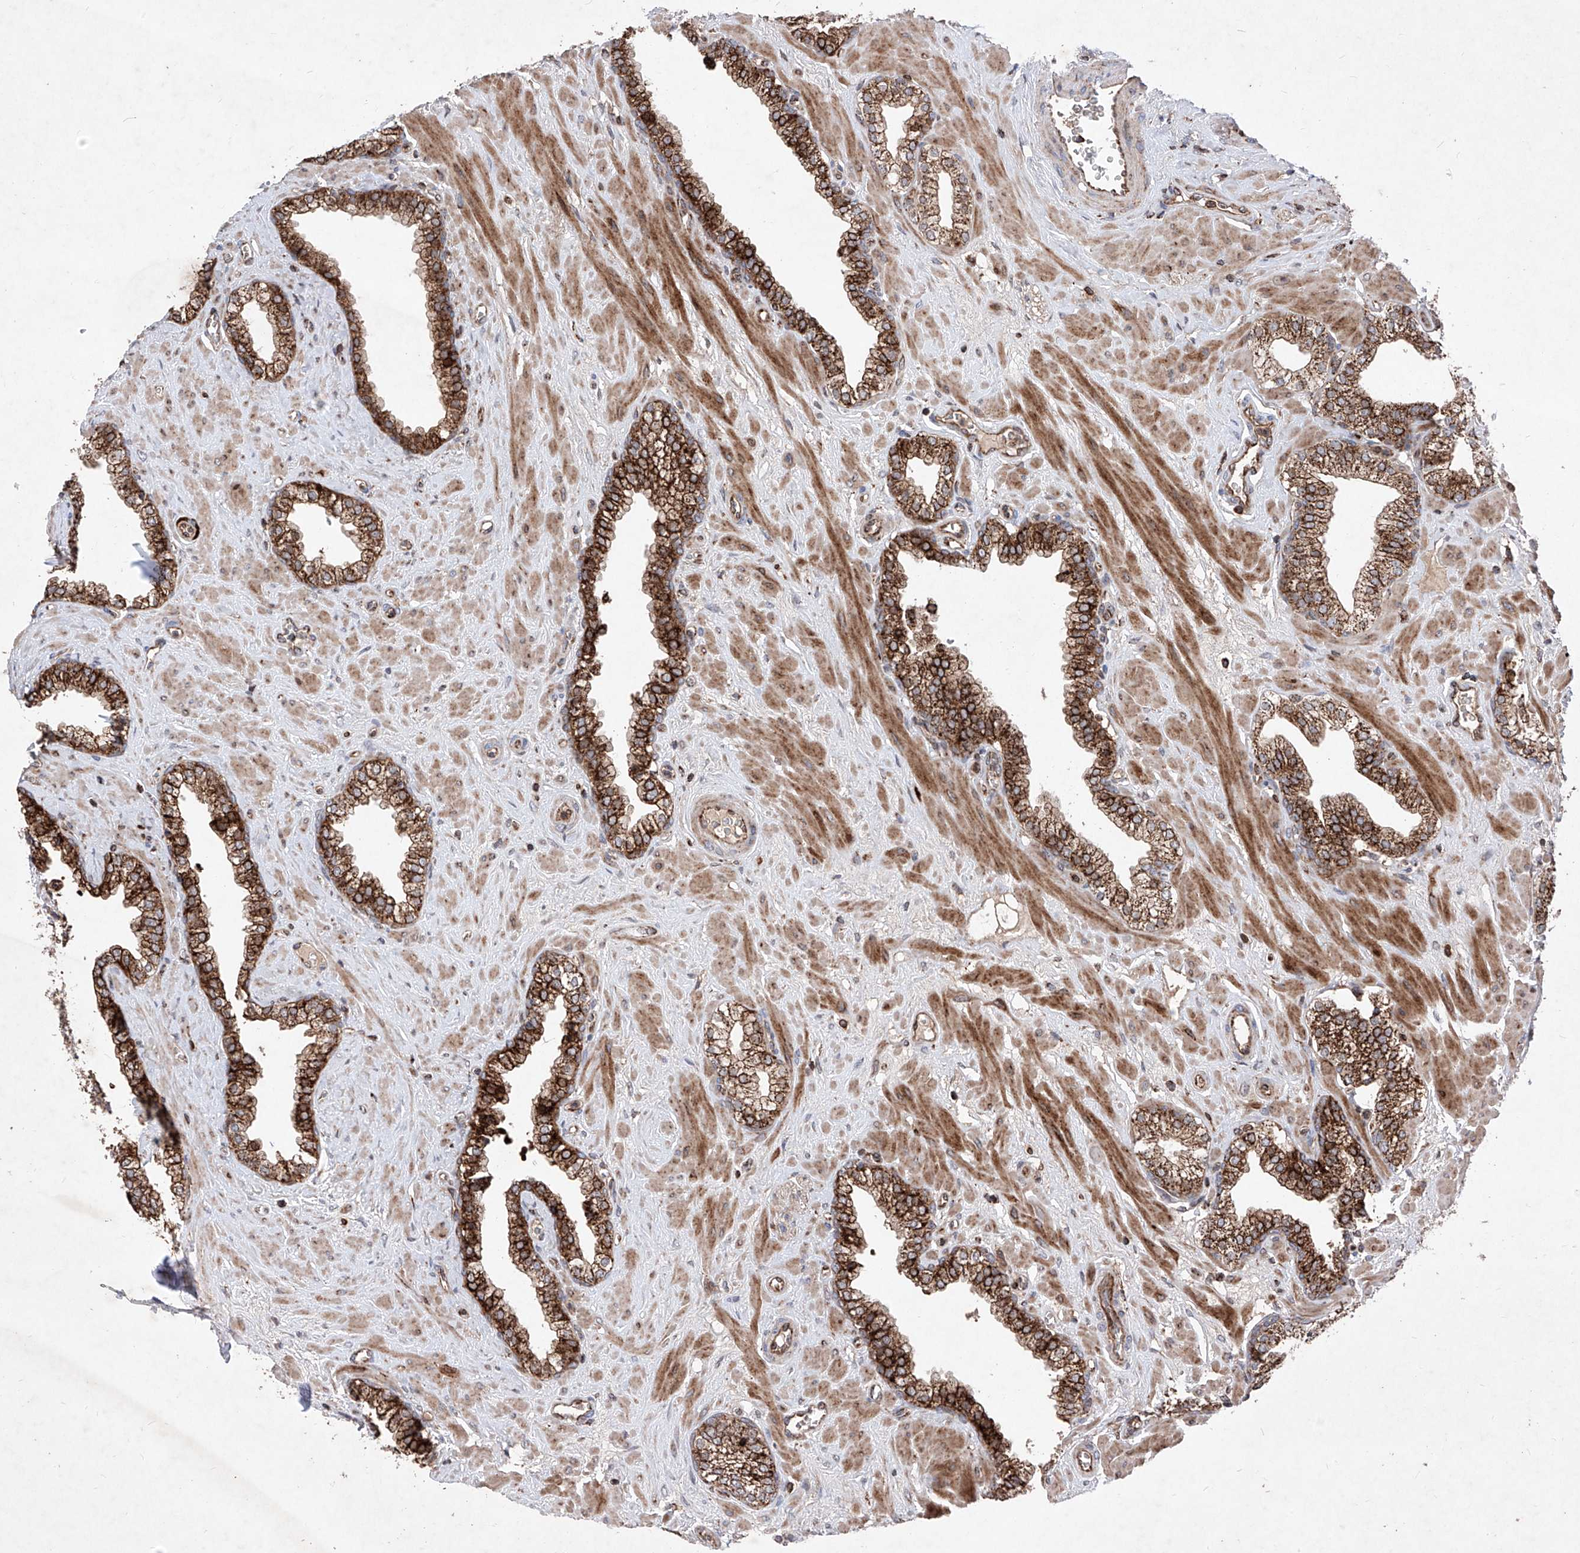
{"staining": {"intensity": "strong", "quantity": "25%-75%", "location": "cytoplasmic/membranous"}, "tissue": "prostate", "cell_type": "Glandular cells", "image_type": "normal", "snomed": [{"axis": "morphology", "description": "Normal tissue, NOS"}, {"axis": "morphology", "description": "Urothelial carcinoma, Low grade"}, {"axis": "topography", "description": "Urinary bladder"}, {"axis": "topography", "description": "Prostate"}], "caption": "Human prostate stained for a protein (brown) shows strong cytoplasmic/membranous positive staining in approximately 25%-75% of glandular cells.", "gene": "SEMA6A", "patient": {"sex": "male", "age": 60}}